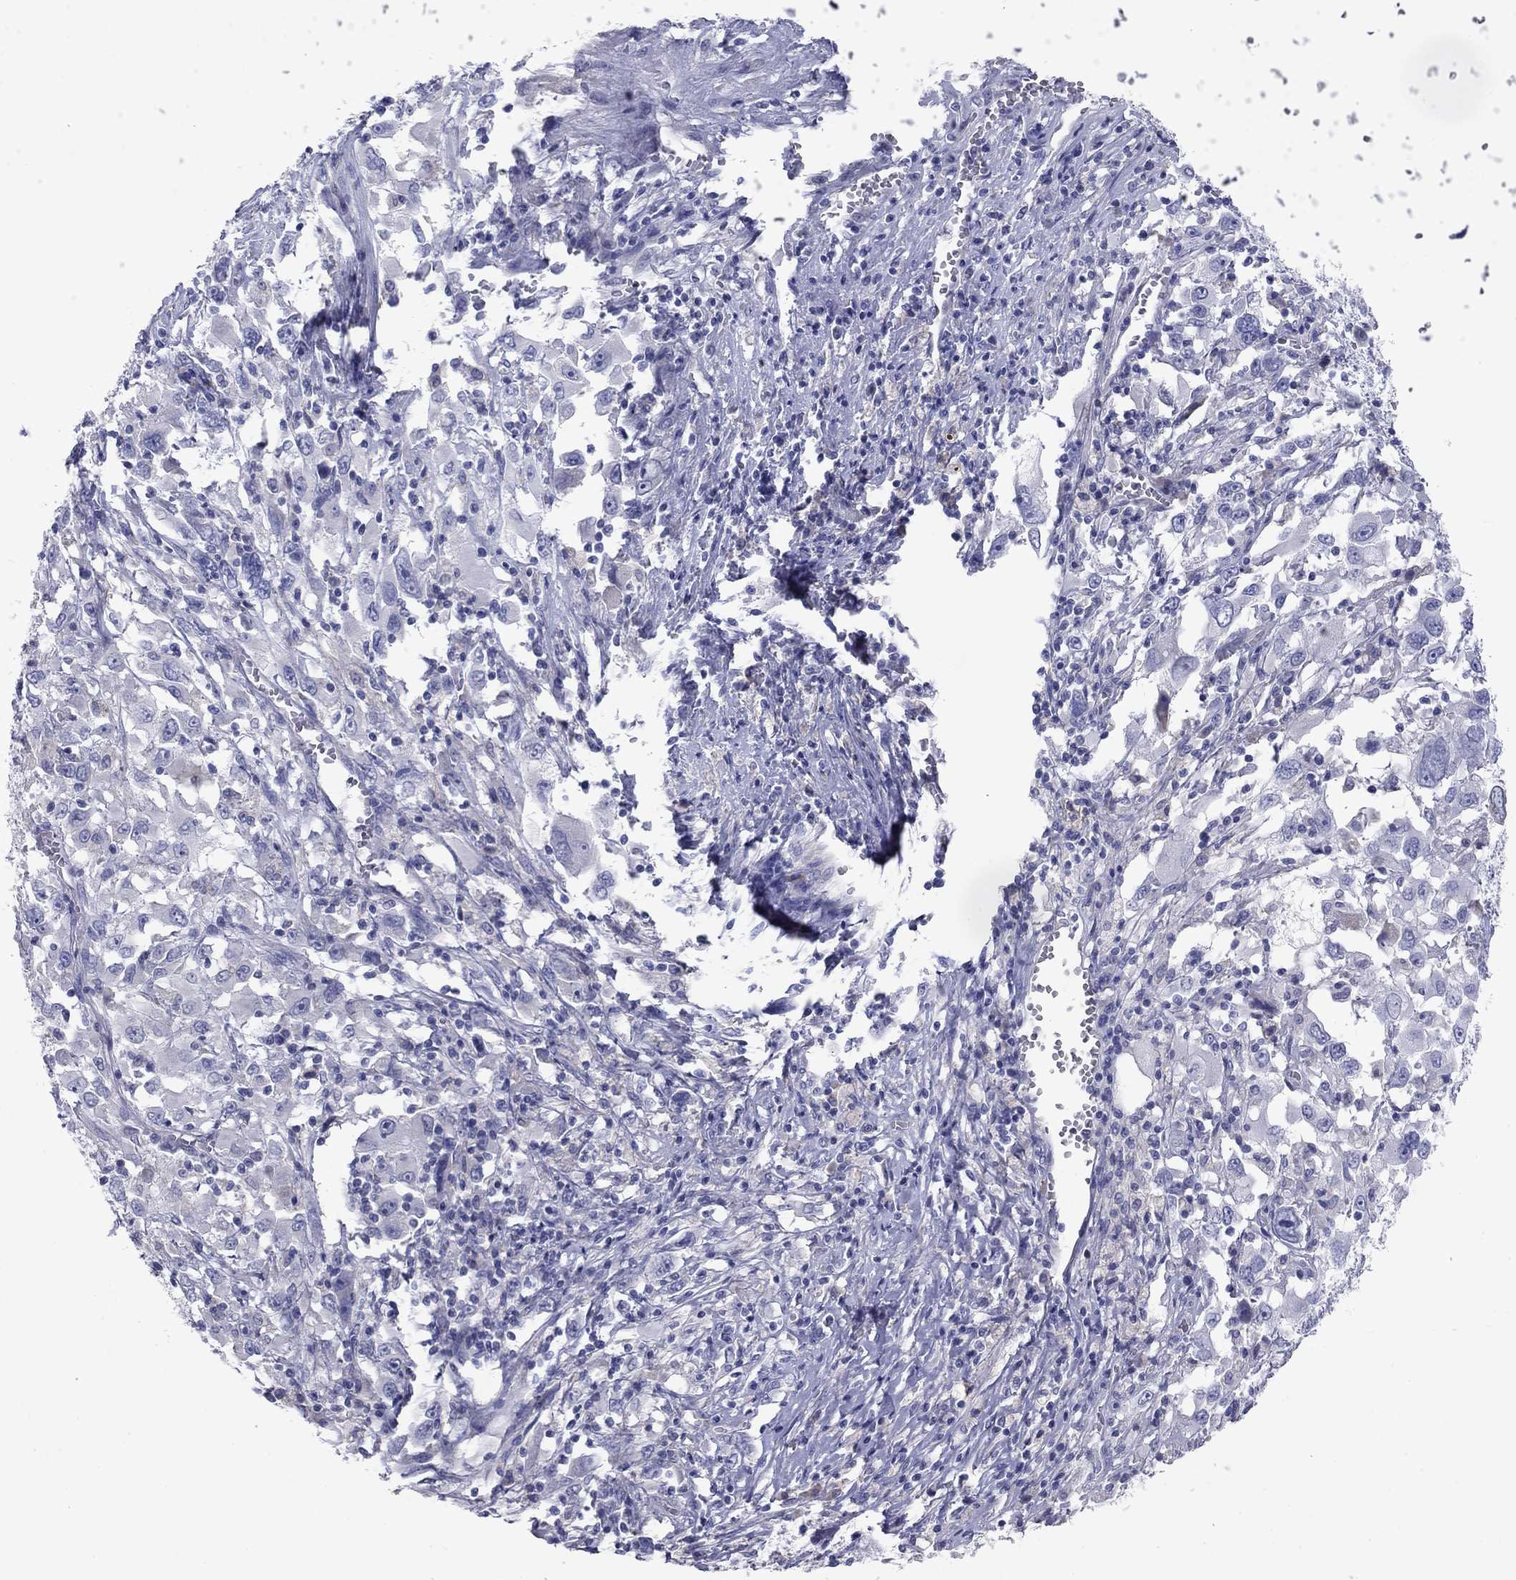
{"staining": {"intensity": "negative", "quantity": "none", "location": "none"}, "tissue": "melanoma", "cell_type": "Tumor cells", "image_type": "cancer", "snomed": [{"axis": "morphology", "description": "Malignant melanoma, Metastatic site"}, {"axis": "topography", "description": "Soft tissue"}], "caption": "Immunohistochemistry of malignant melanoma (metastatic site) shows no staining in tumor cells. (Brightfield microscopy of DAB (3,3'-diaminobenzidine) immunohistochemistry (IHC) at high magnification).", "gene": "GRK7", "patient": {"sex": "male", "age": 50}}